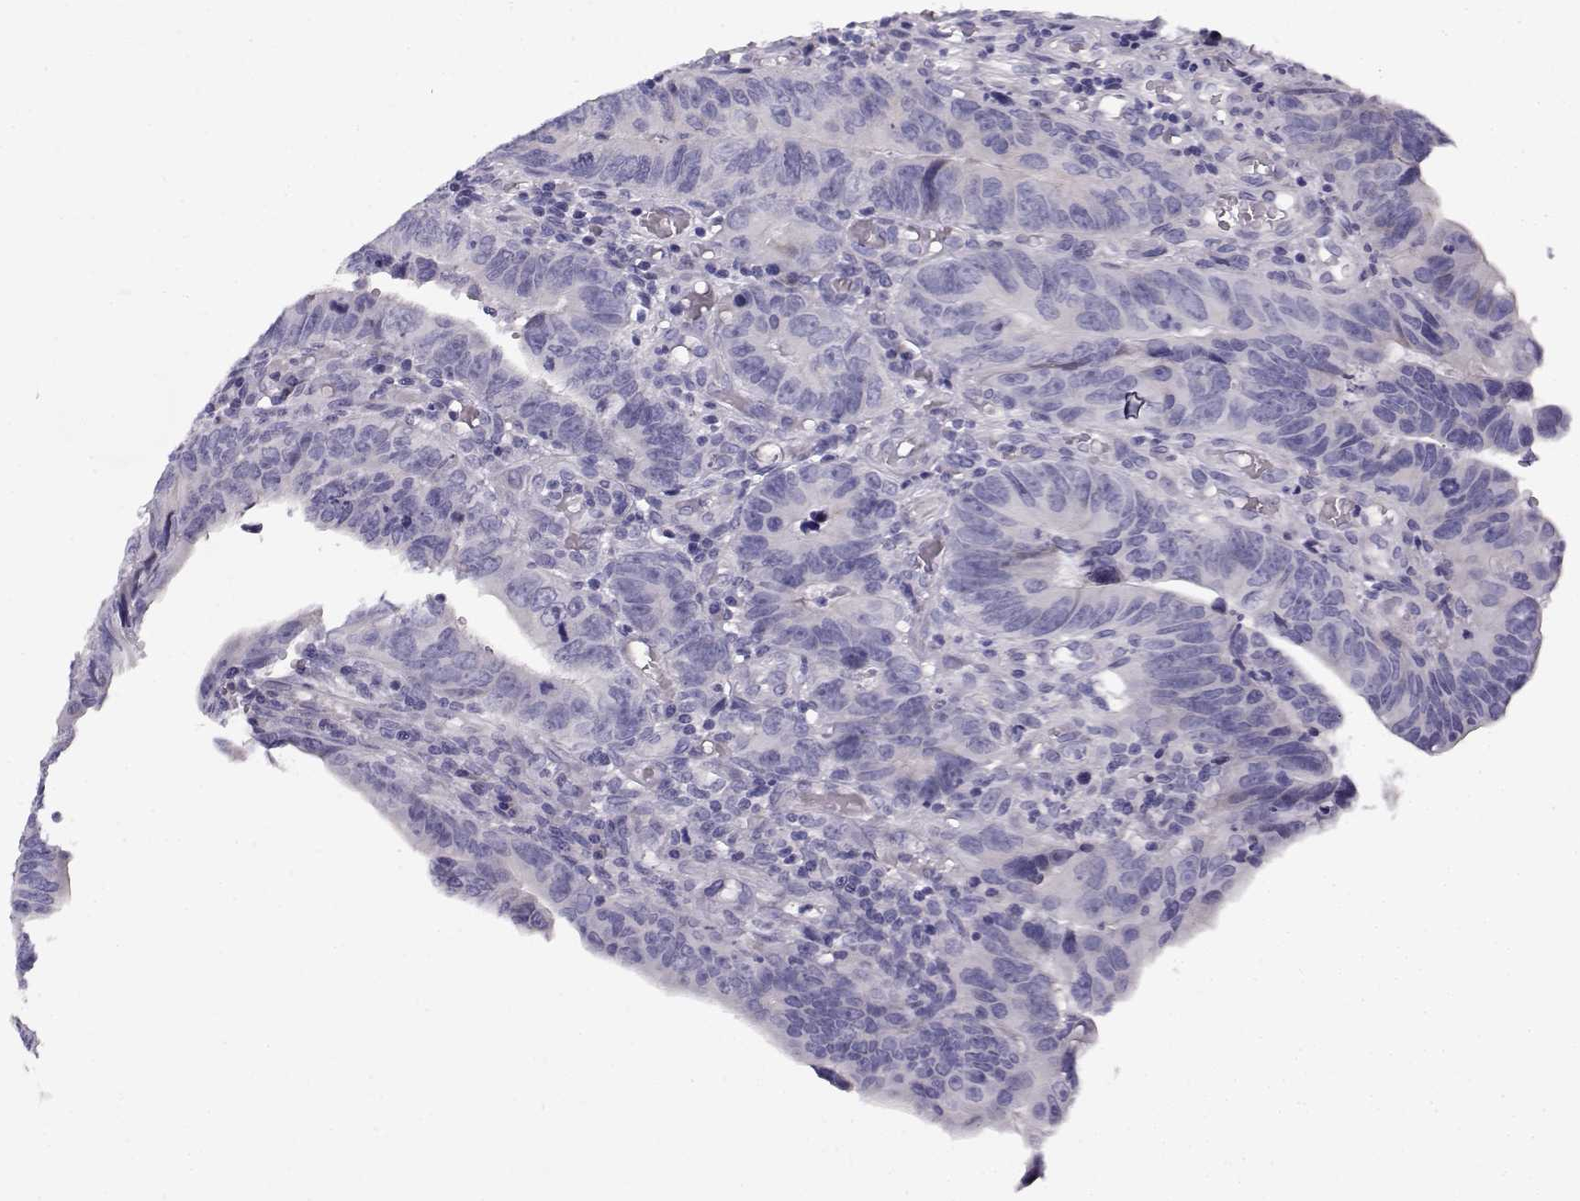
{"staining": {"intensity": "negative", "quantity": "none", "location": "none"}, "tissue": "colorectal cancer", "cell_type": "Tumor cells", "image_type": "cancer", "snomed": [{"axis": "morphology", "description": "Adenocarcinoma, NOS"}, {"axis": "topography", "description": "Colon"}], "caption": "Tumor cells are negative for brown protein staining in colorectal cancer.", "gene": "CREB3L3", "patient": {"sex": "female", "age": 87}}